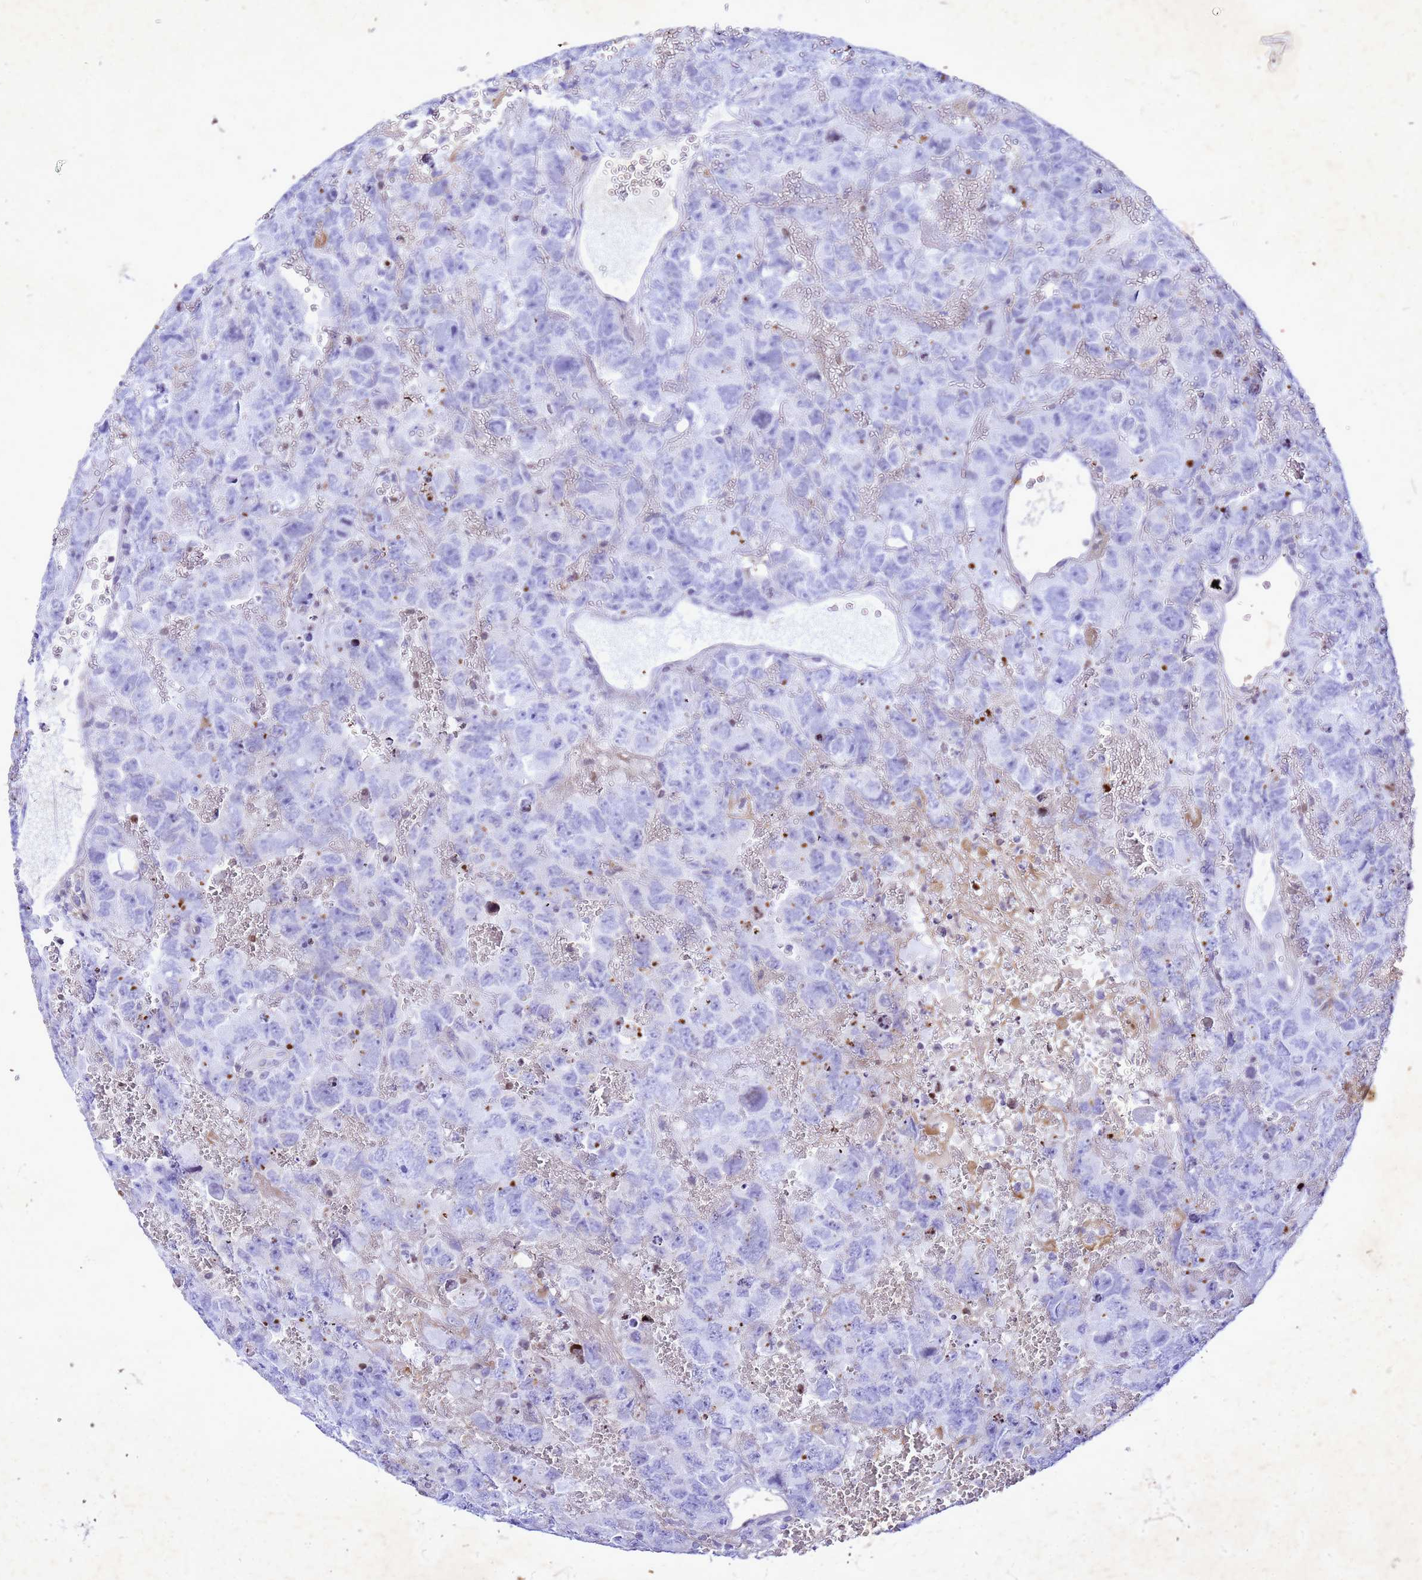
{"staining": {"intensity": "negative", "quantity": "none", "location": "none"}, "tissue": "testis cancer", "cell_type": "Tumor cells", "image_type": "cancer", "snomed": [{"axis": "morphology", "description": "Carcinoma, Embryonal, NOS"}, {"axis": "topography", "description": "Testis"}], "caption": "The immunohistochemistry micrograph has no significant expression in tumor cells of testis cancer tissue.", "gene": "COPS9", "patient": {"sex": "male", "age": 45}}